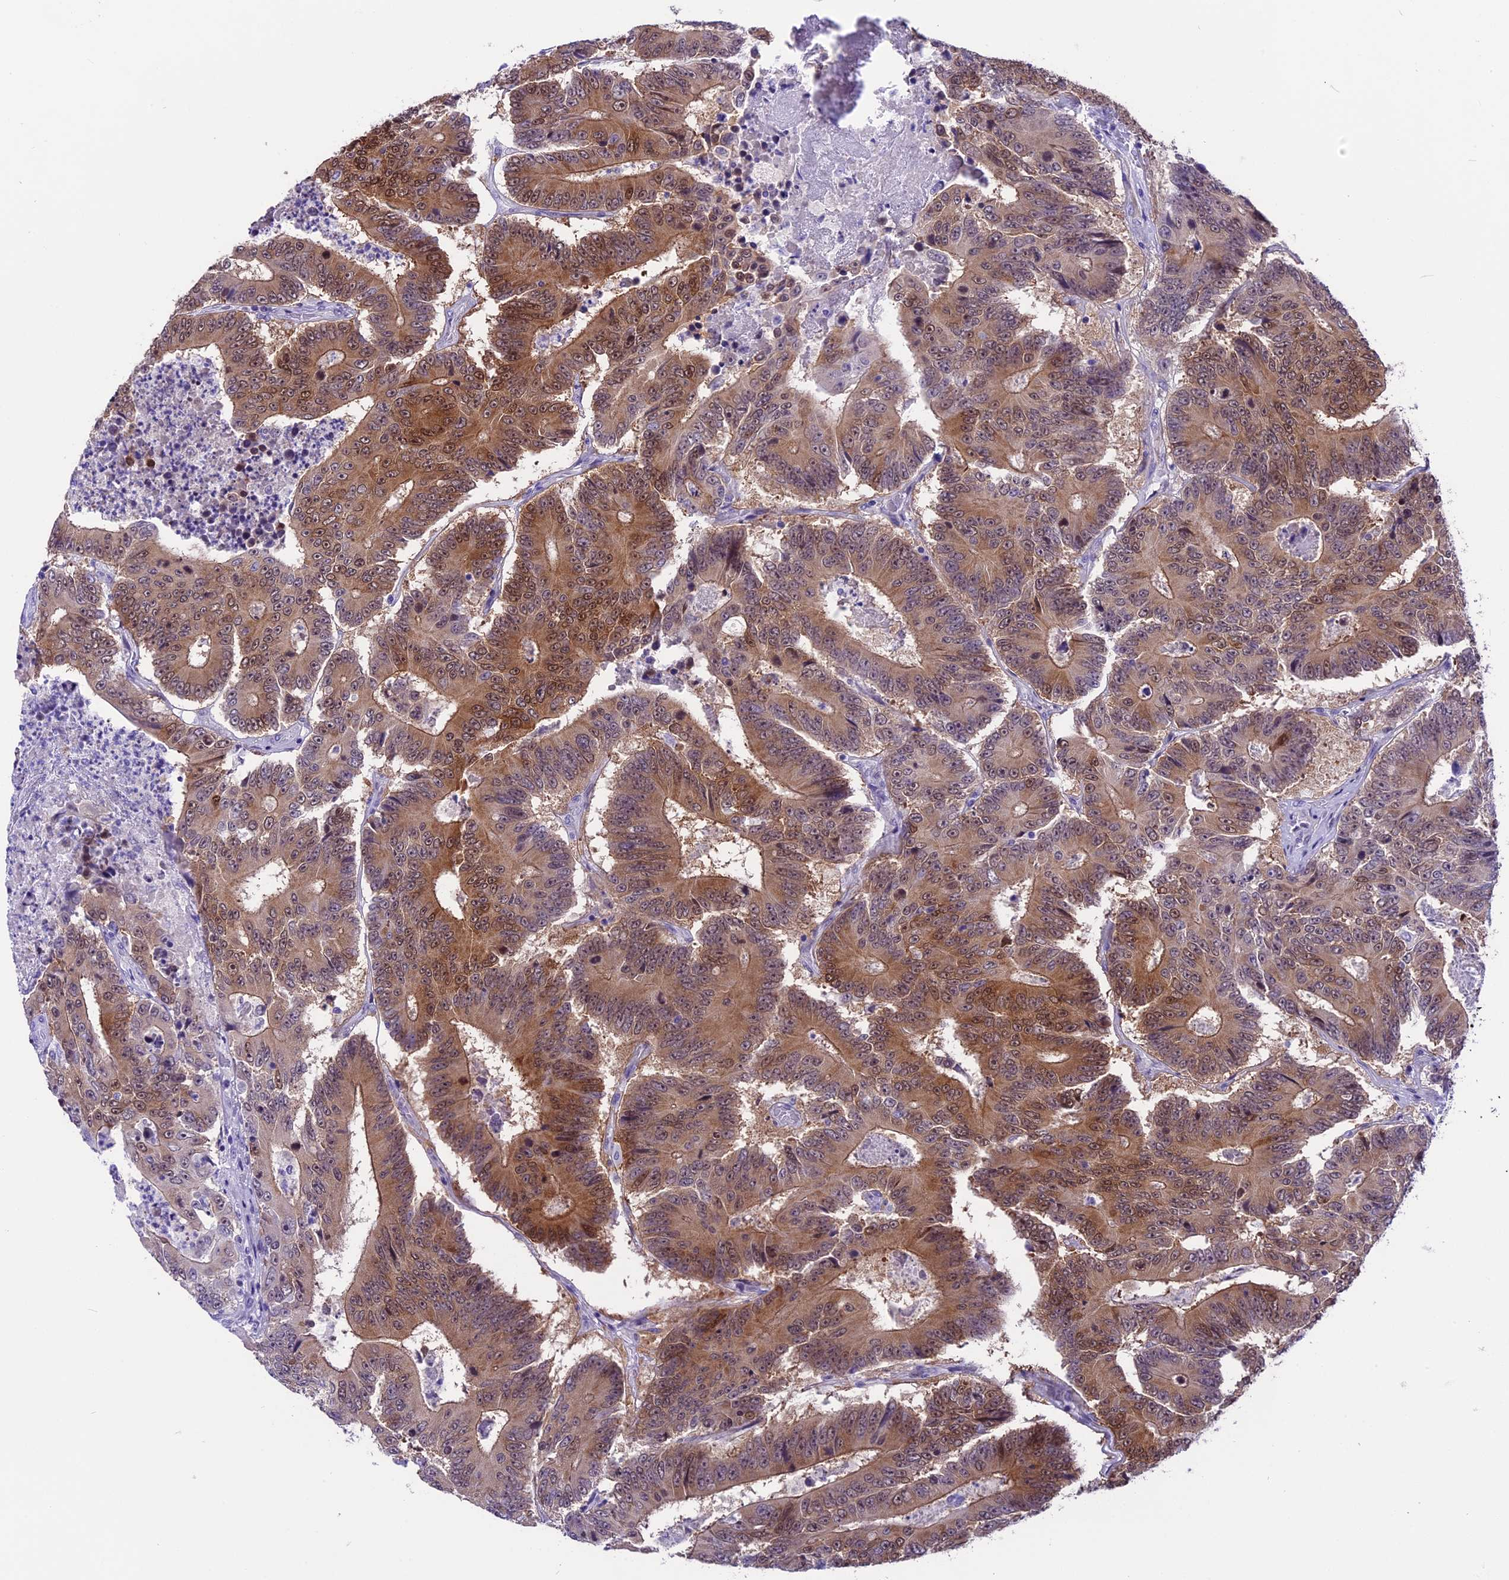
{"staining": {"intensity": "moderate", "quantity": "25%-75%", "location": "cytoplasmic/membranous,nuclear"}, "tissue": "colorectal cancer", "cell_type": "Tumor cells", "image_type": "cancer", "snomed": [{"axis": "morphology", "description": "Adenocarcinoma, NOS"}, {"axis": "topography", "description": "Colon"}], "caption": "Moderate cytoplasmic/membranous and nuclear positivity is seen in about 25%-75% of tumor cells in colorectal cancer (adenocarcinoma).", "gene": "PRR15", "patient": {"sex": "male", "age": 83}}